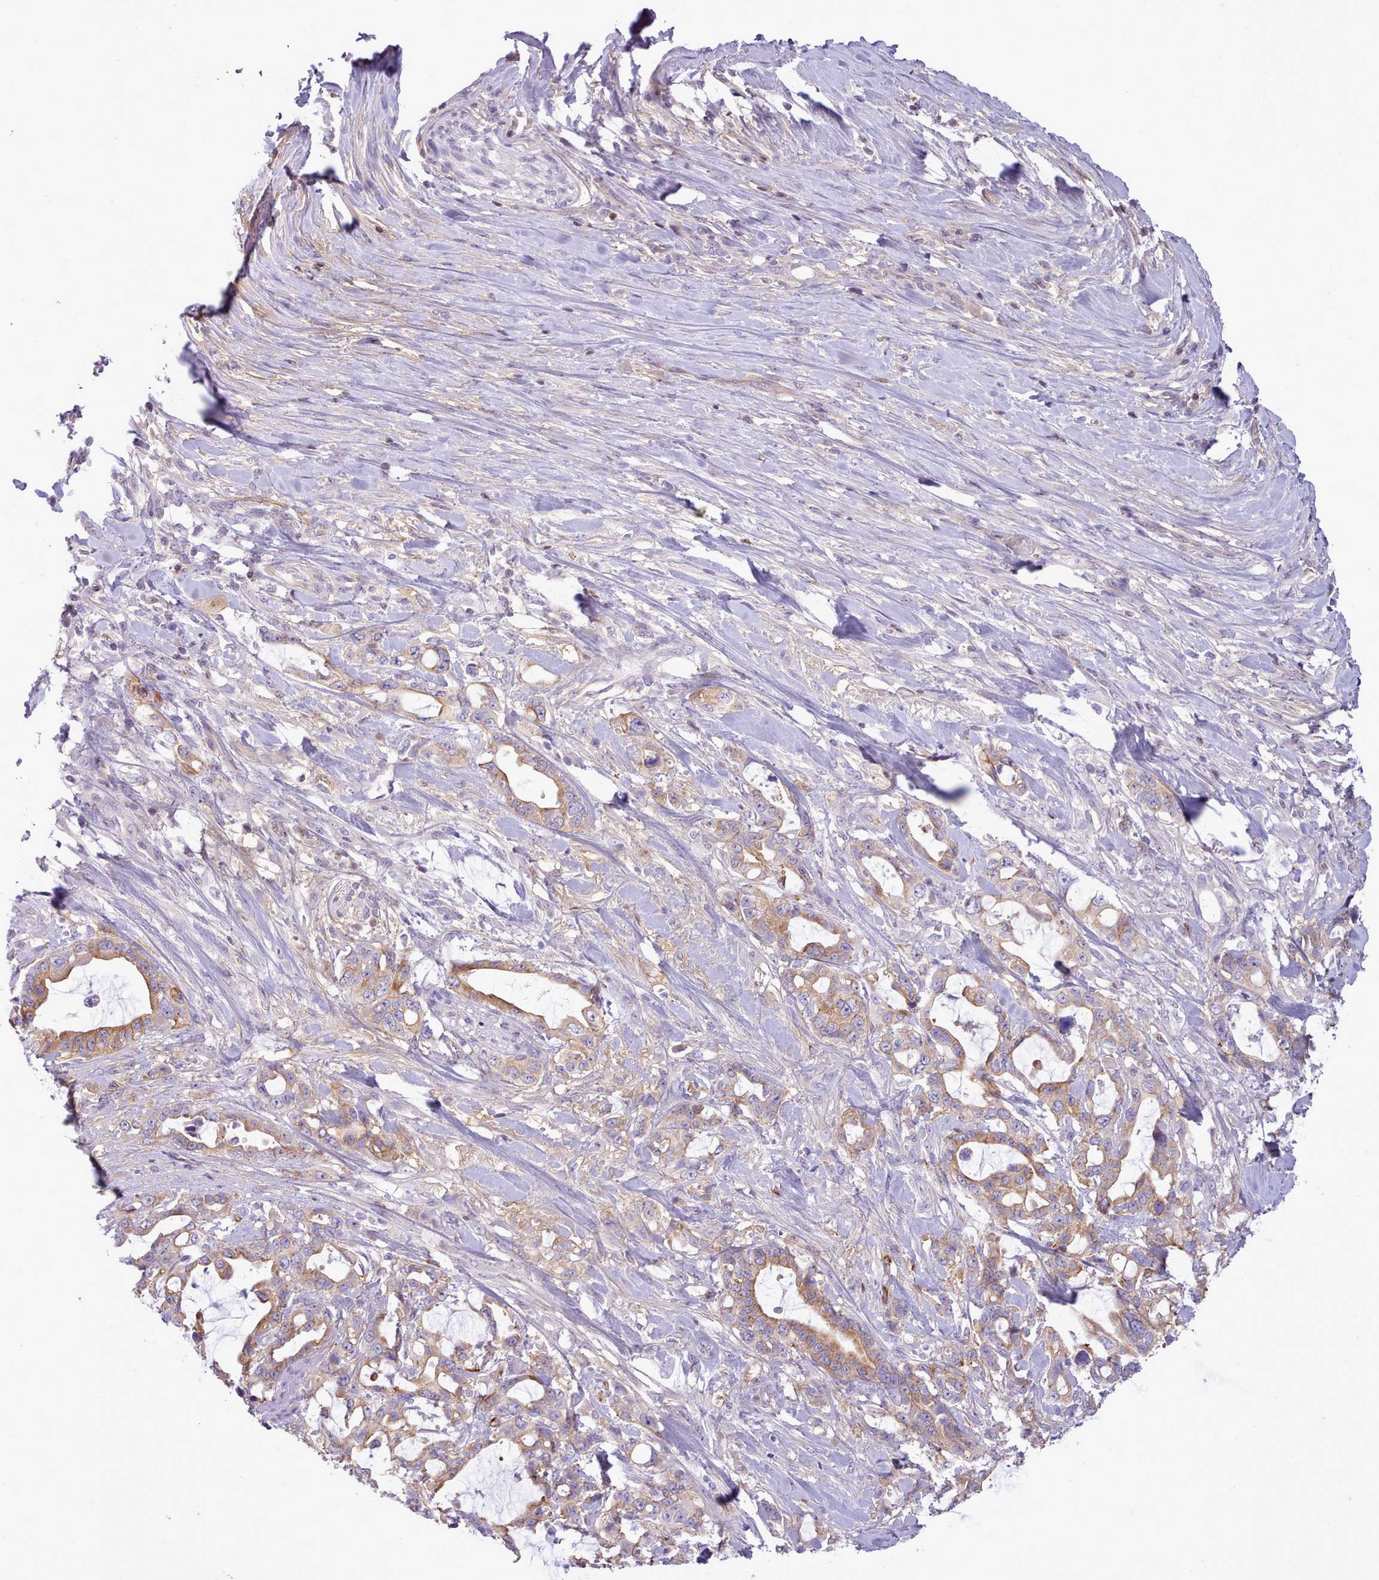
{"staining": {"intensity": "moderate", "quantity": ">75%", "location": "cytoplasmic/membranous"}, "tissue": "pancreatic cancer", "cell_type": "Tumor cells", "image_type": "cancer", "snomed": [{"axis": "morphology", "description": "Adenocarcinoma, NOS"}, {"axis": "topography", "description": "Pancreas"}], "caption": "Protein expression analysis of human pancreatic cancer reveals moderate cytoplasmic/membranous expression in approximately >75% of tumor cells.", "gene": "CYP2A13", "patient": {"sex": "female", "age": 61}}